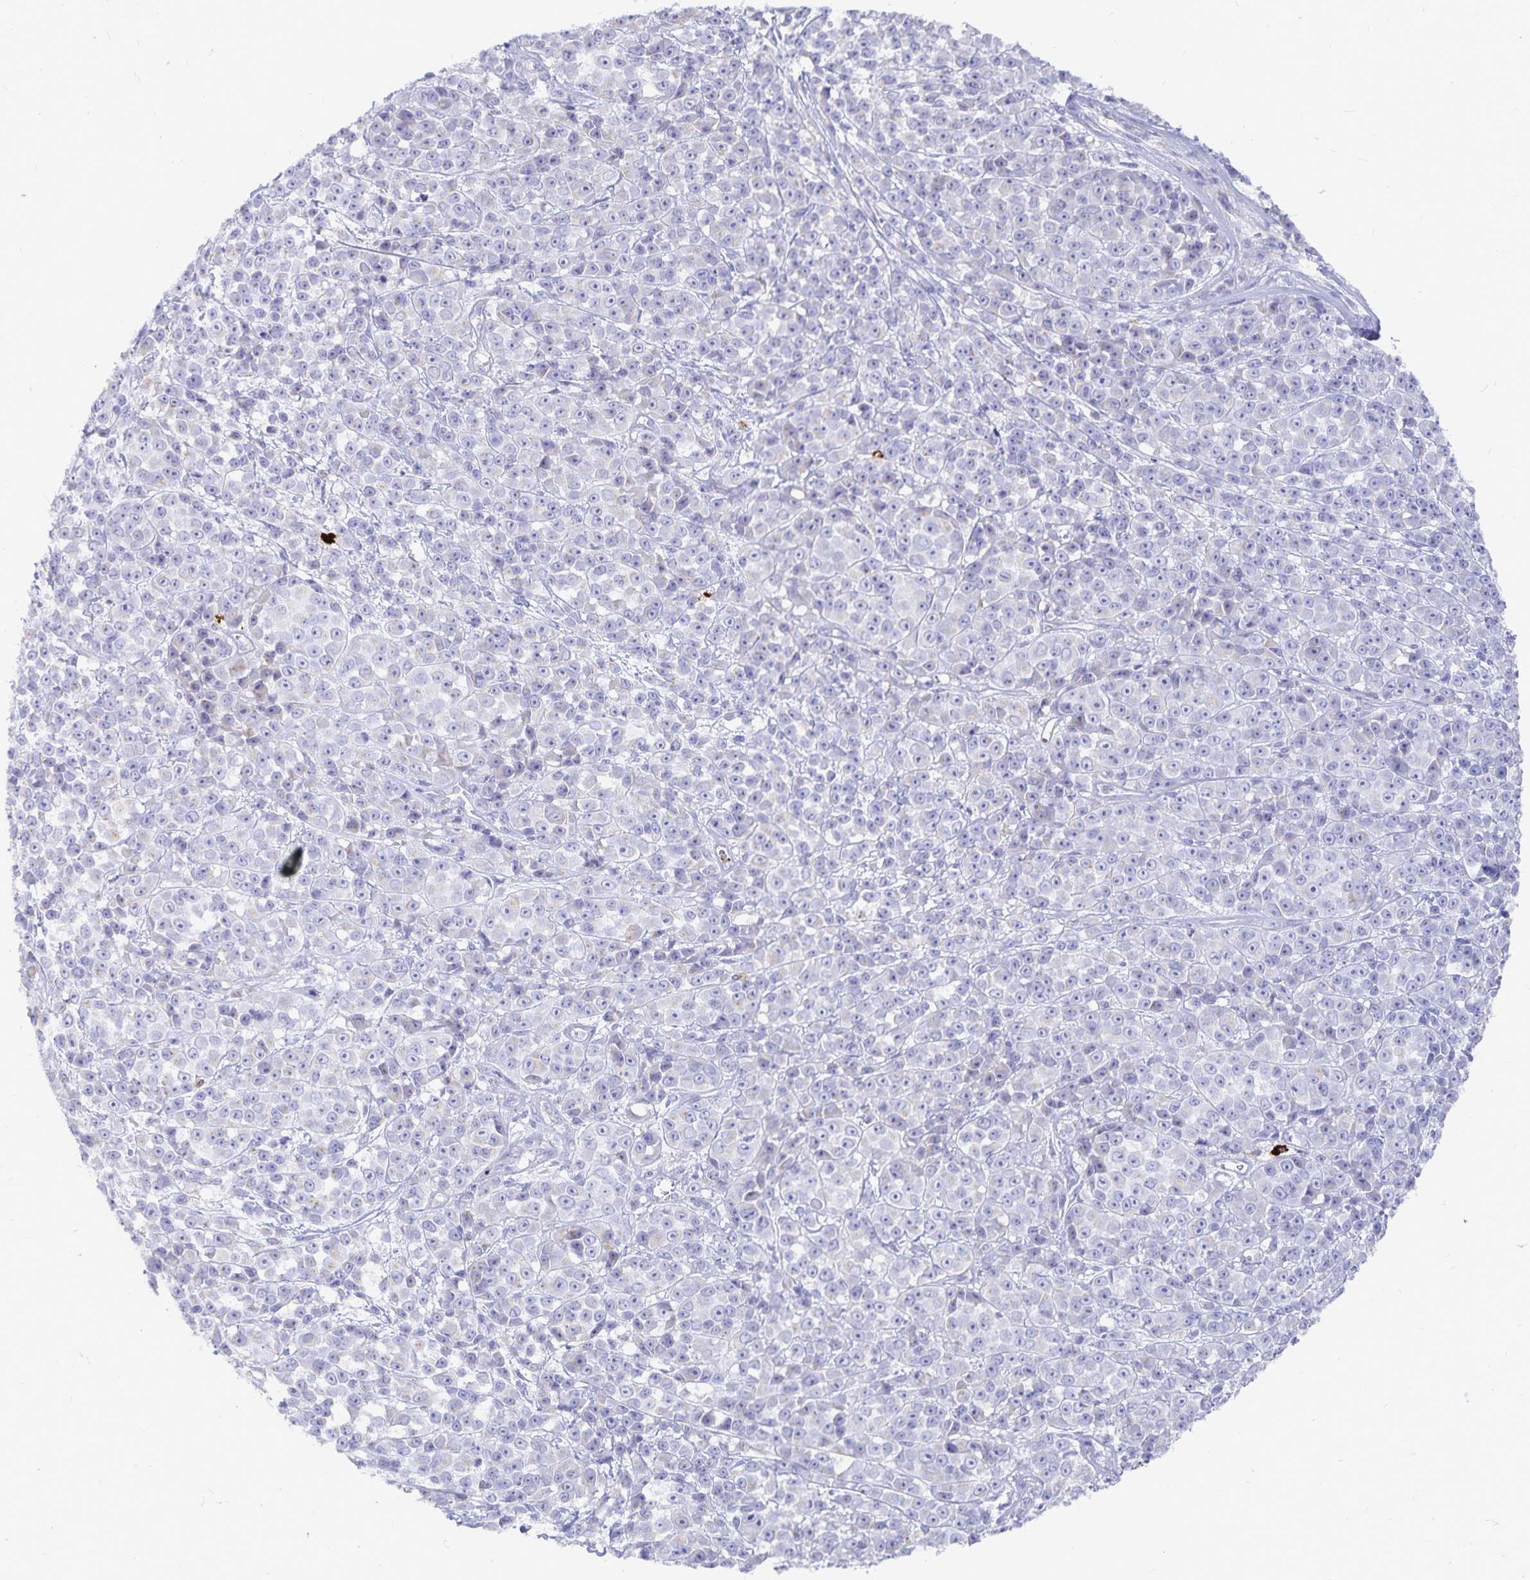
{"staining": {"intensity": "negative", "quantity": "none", "location": "none"}, "tissue": "melanoma", "cell_type": "Tumor cells", "image_type": "cancer", "snomed": [{"axis": "morphology", "description": "Malignant melanoma, NOS"}, {"axis": "topography", "description": "Skin"}, {"axis": "topography", "description": "Skin of back"}], "caption": "This photomicrograph is of melanoma stained with IHC to label a protein in brown with the nuclei are counter-stained blue. There is no expression in tumor cells.", "gene": "PKHD1", "patient": {"sex": "male", "age": 91}}